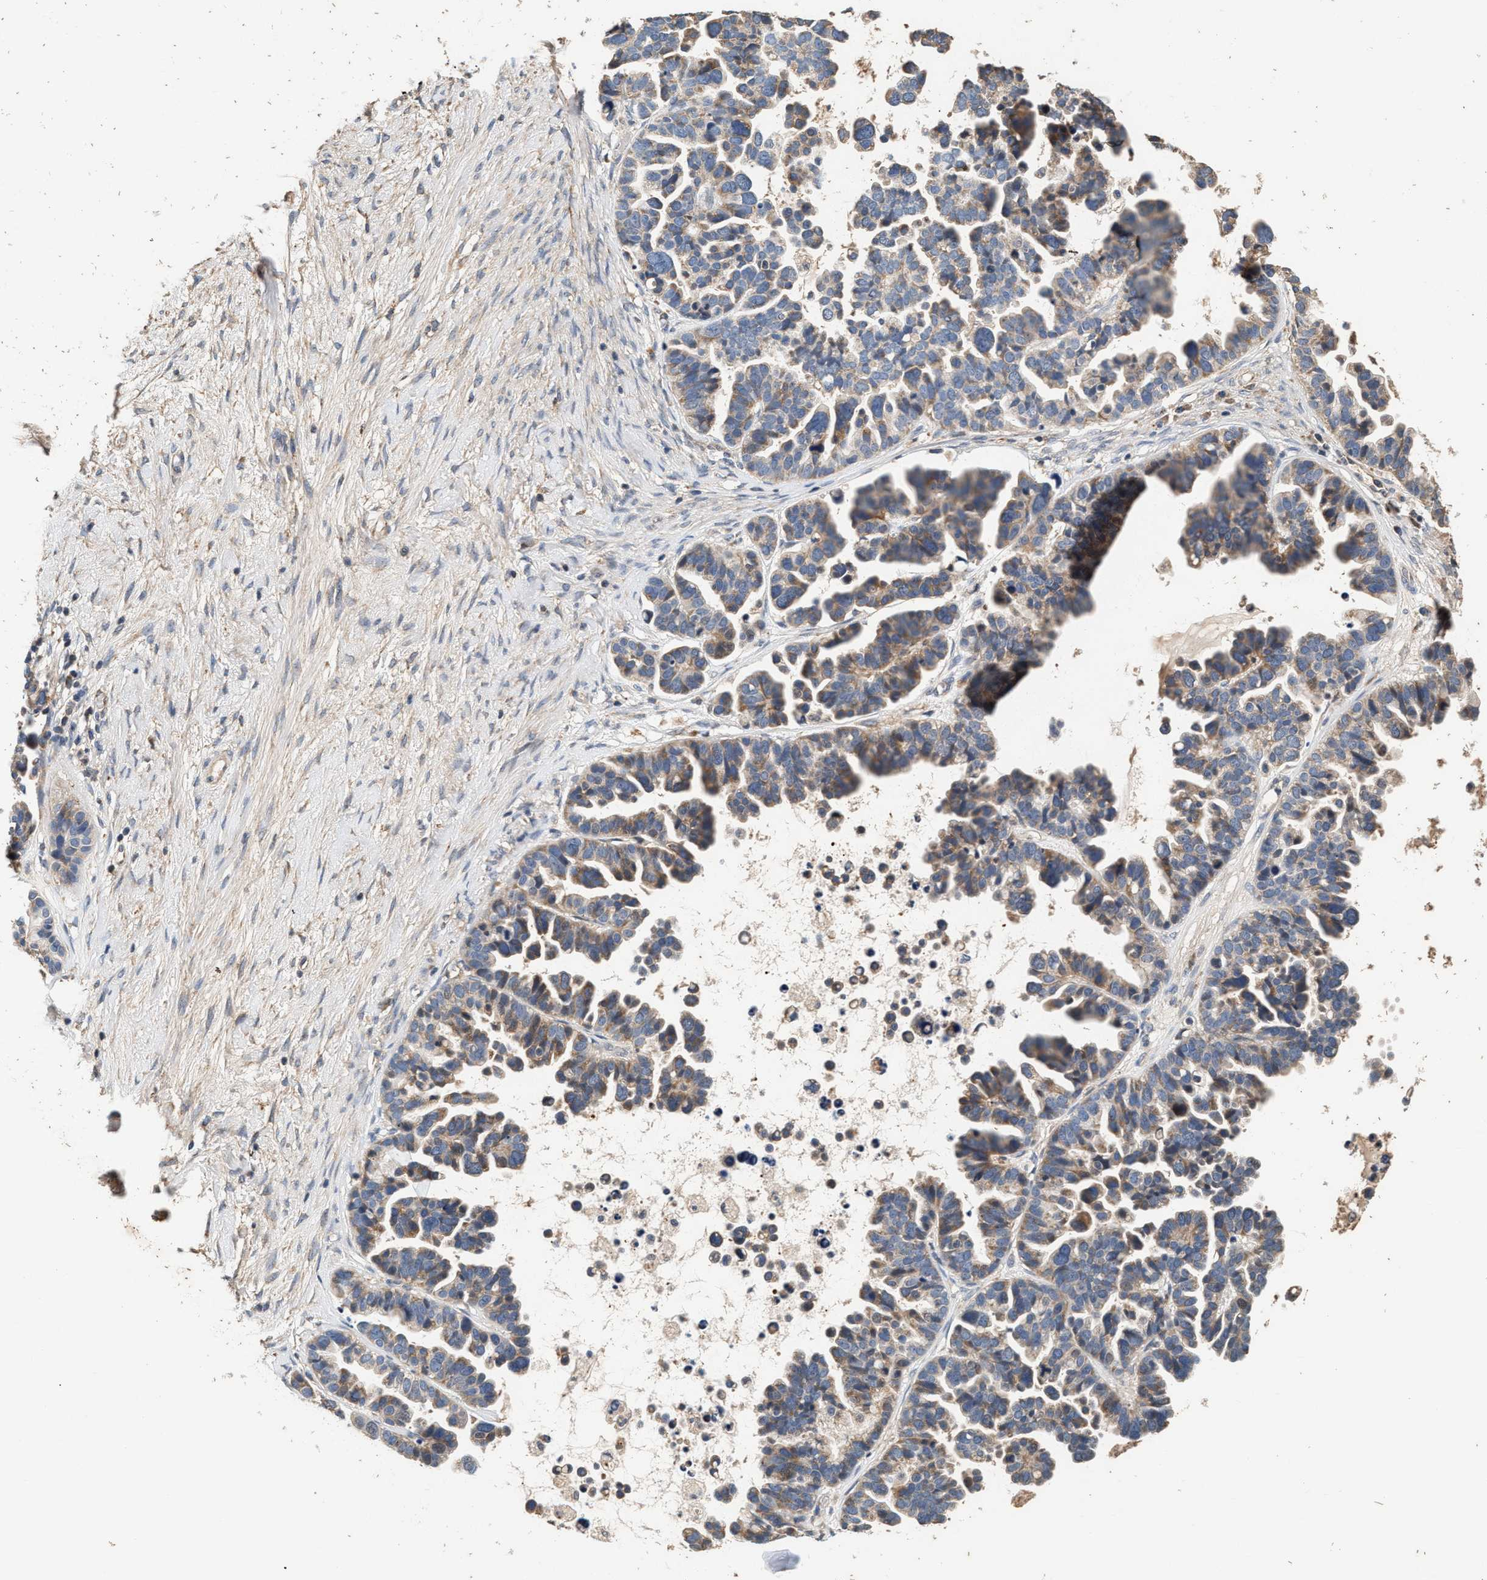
{"staining": {"intensity": "moderate", "quantity": "25%-75%", "location": "cytoplasmic/membranous"}, "tissue": "ovarian cancer", "cell_type": "Tumor cells", "image_type": "cancer", "snomed": [{"axis": "morphology", "description": "Cystadenocarcinoma, serous, NOS"}, {"axis": "topography", "description": "Ovary"}], "caption": "Immunohistochemistry (IHC) photomicrograph of serous cystadenocarcinoma (ovarian) stained for a protein (brown), which reveals medium levels of moderate cytoplasmic/membranous staining in approximately 25%-75% of tumor cells.", "gene": "PTGR3", "patient": {"sex": "female", "age": 56}}